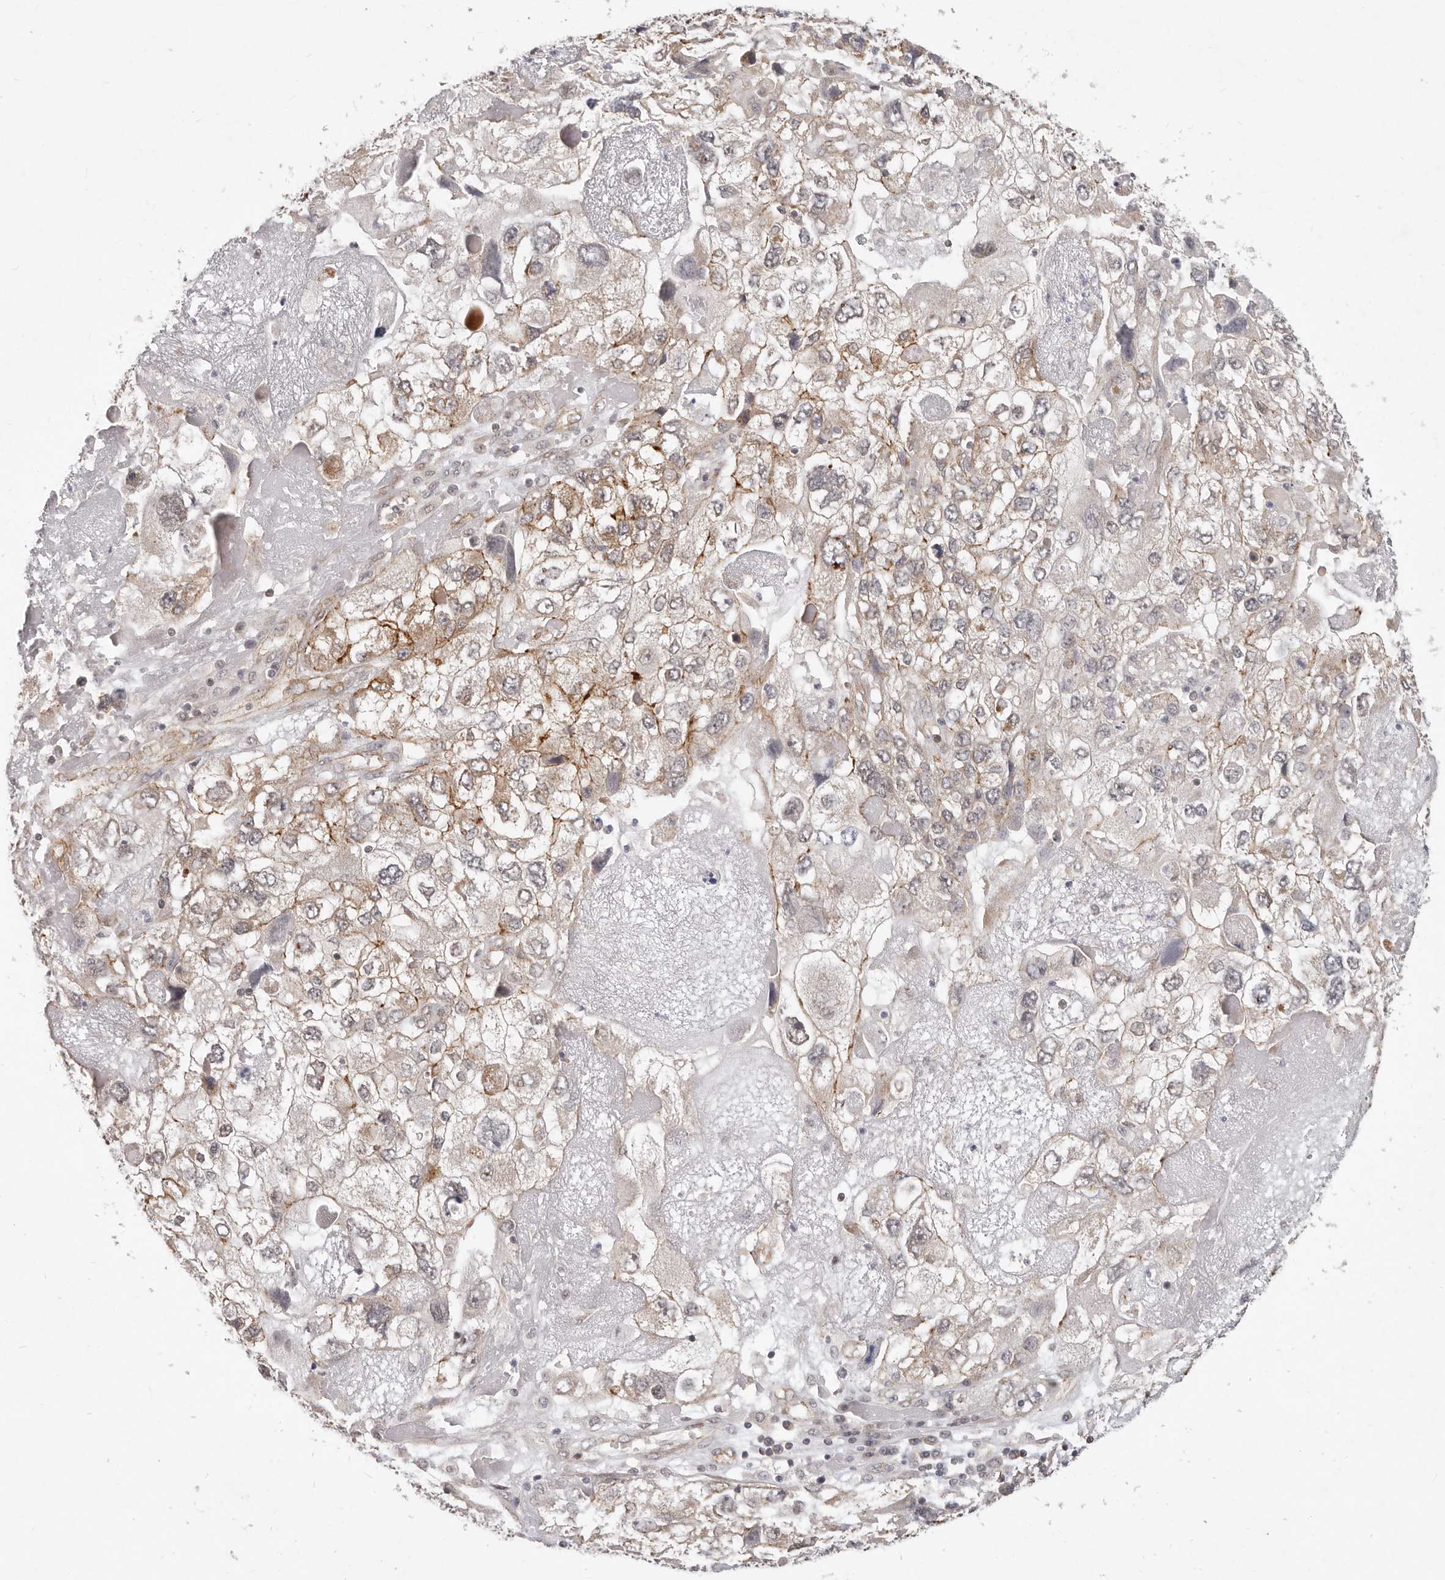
{"staining": {"intensity": "weak", "quantity": ">75%", "location": "cytoplasmic/membranous"}, "tissue": "endometrial cancer", "cell_type": "Tumor cells", "image_type": "cancer", "snomed": [{"axis": "morphology", "description": "Adenocarcinoma, NOS"}, {"axis": "topography", "description": "Endometrium"}], "caption": "IHC photomicrograph of endometrial cancer (adenocarcinoma) stained for a protein (brown), which displays low levels of weak cytoplasmic/membranous staining in approximately >75% of tumor cells.", "gene": "USP49", "patient": {"sex": "female", "age": 49}}